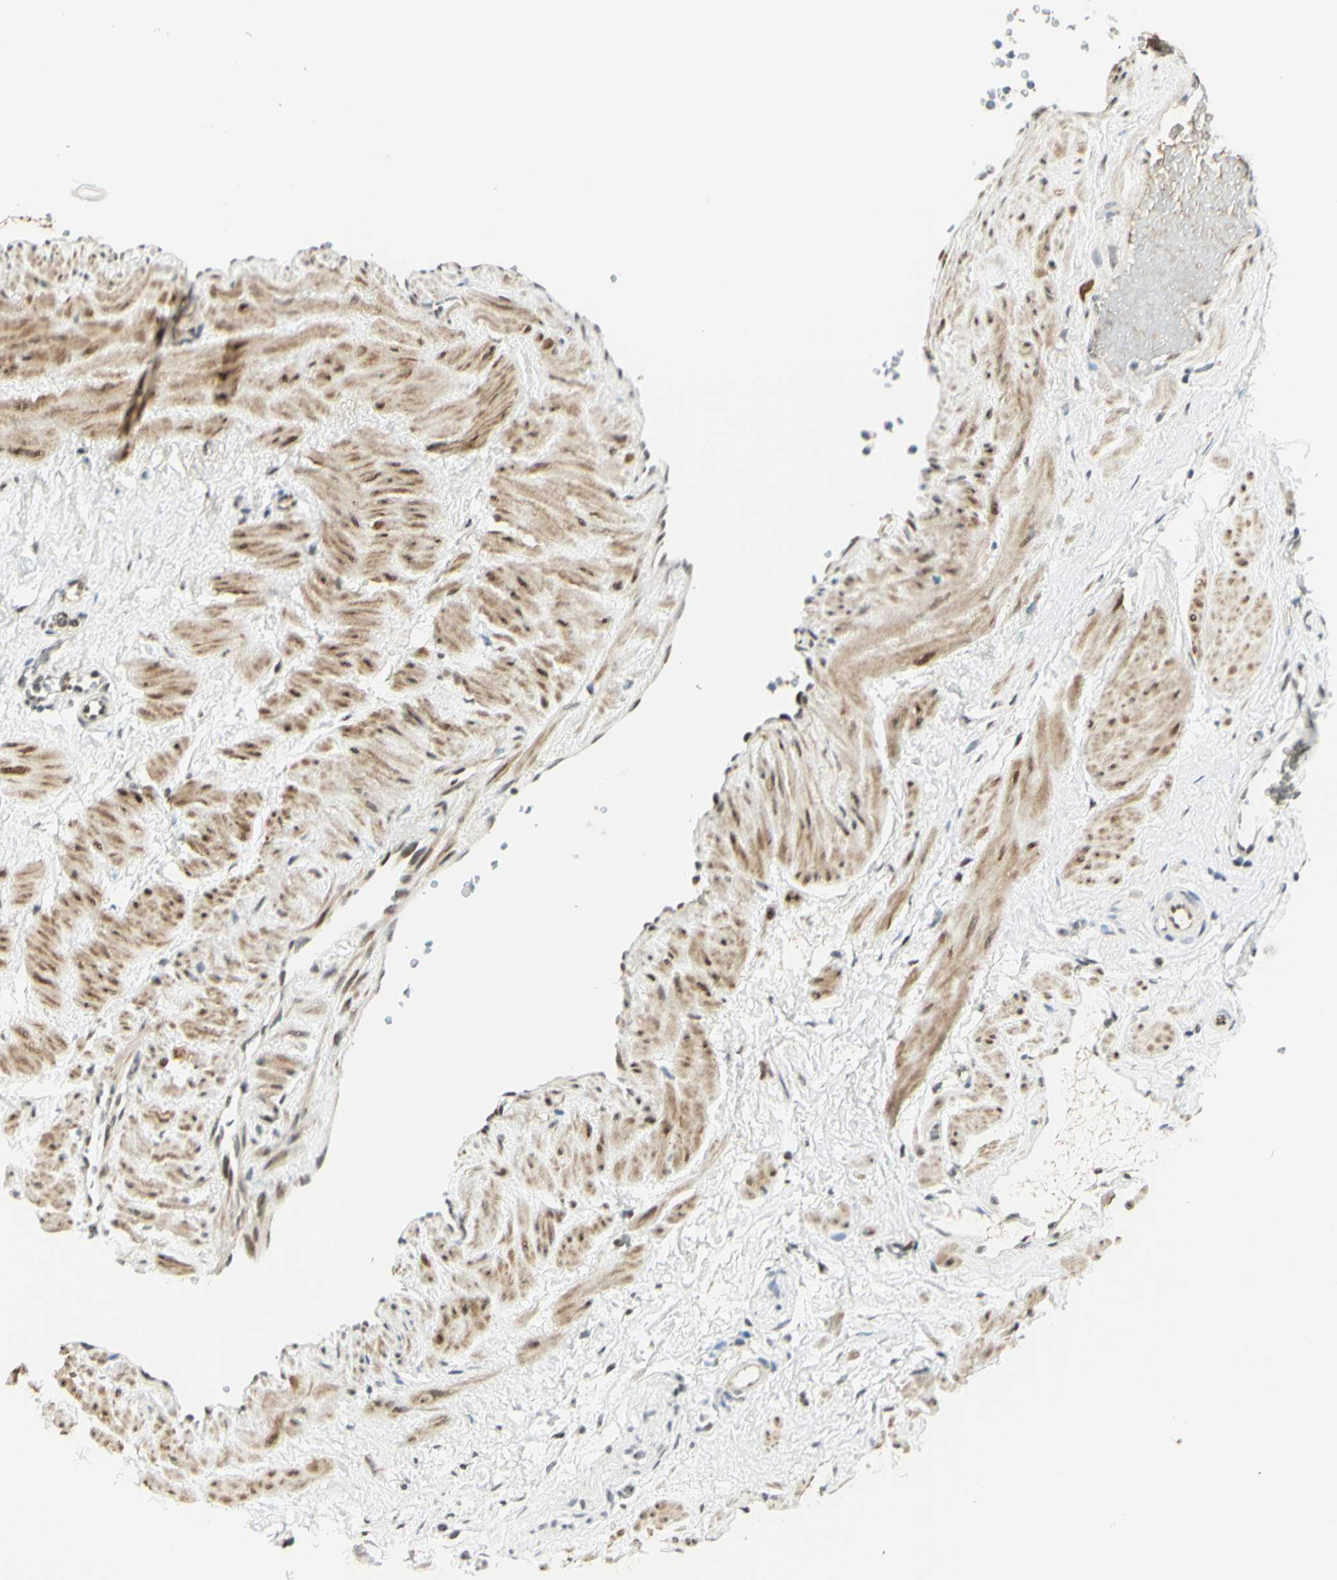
{"staining": {"intensity": "moderate", "quantity": ">75%", "location": "nuclear"}, "tissue": "adipose tissue", "cell_type": "Adipocytes", "image_type": "normal", "snomed": [{"axis": "morphology", "description": "Normal tissue, NOS"}, {"axis": "topography", "description": "Soft tissue"}, {"axis": "topography", "description": "Vascular tissue"}], "caption": "The image exhibits staining of normal adipose tissue, revealing moderate nuclear protein expression (brown color) within adipocytes.", "gene": "DDX1", "patient": {"sex": "female", "age": 35}}